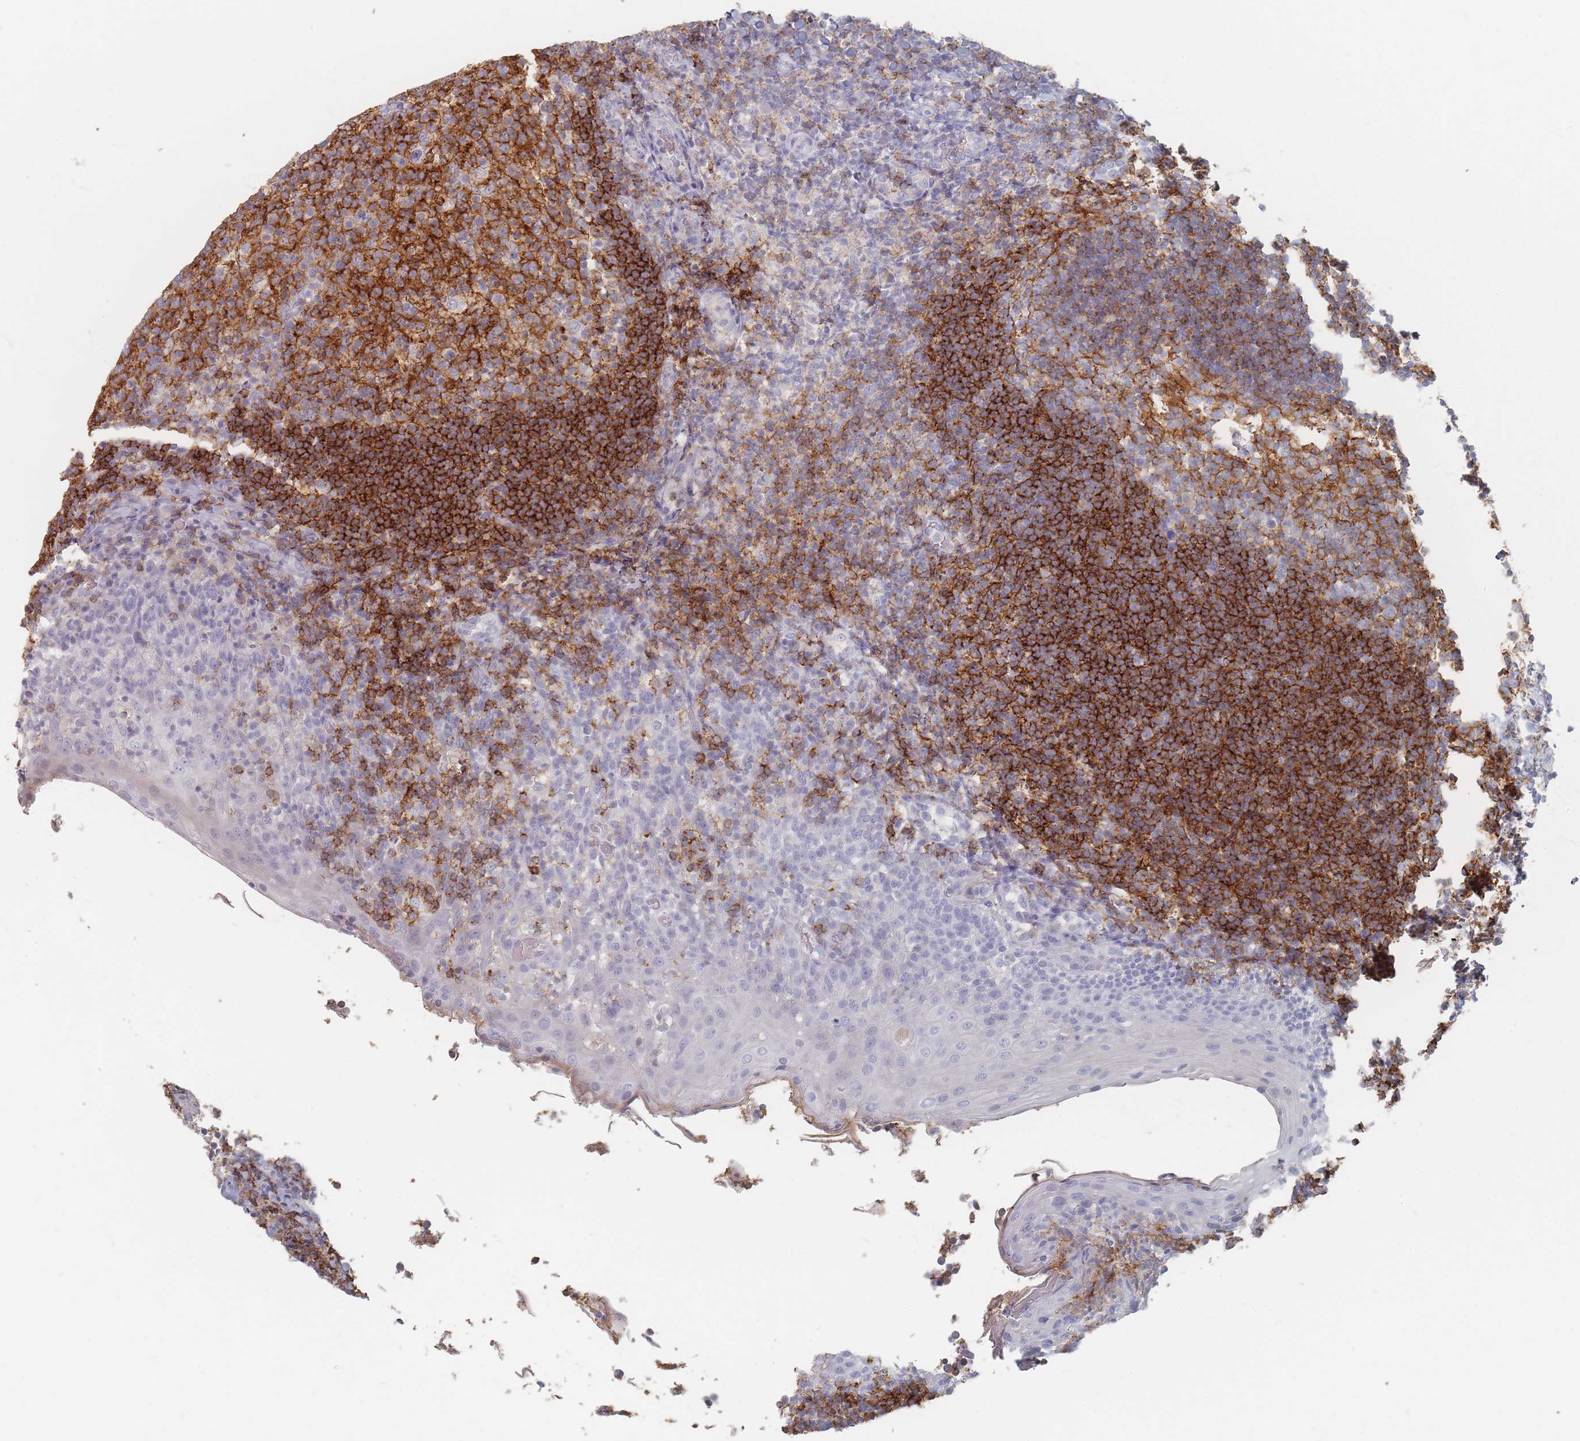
{"staining": {"intensity": "moderate", "quantity": "25%-75%", "location": "cytoplasmic/membranous"}, "tissue": "tonsil", "cell_type": "Germinal center cells", "image_type": "normal", "snomed": [{"axis": "morphology", "description": "Normal tissue, NOS"}, {"axis": "topography", "description": "Tonsil"}], "caption": "DAB (3,3'-diaminobenzidine) immunohistochemical staining of normal tonsil shows moderate cytoplasmic/membranous protein positivity in about 25%-75% of germinal center cells.", "gene": "CD37", "patient": {"sex": "female", "age": 10}}